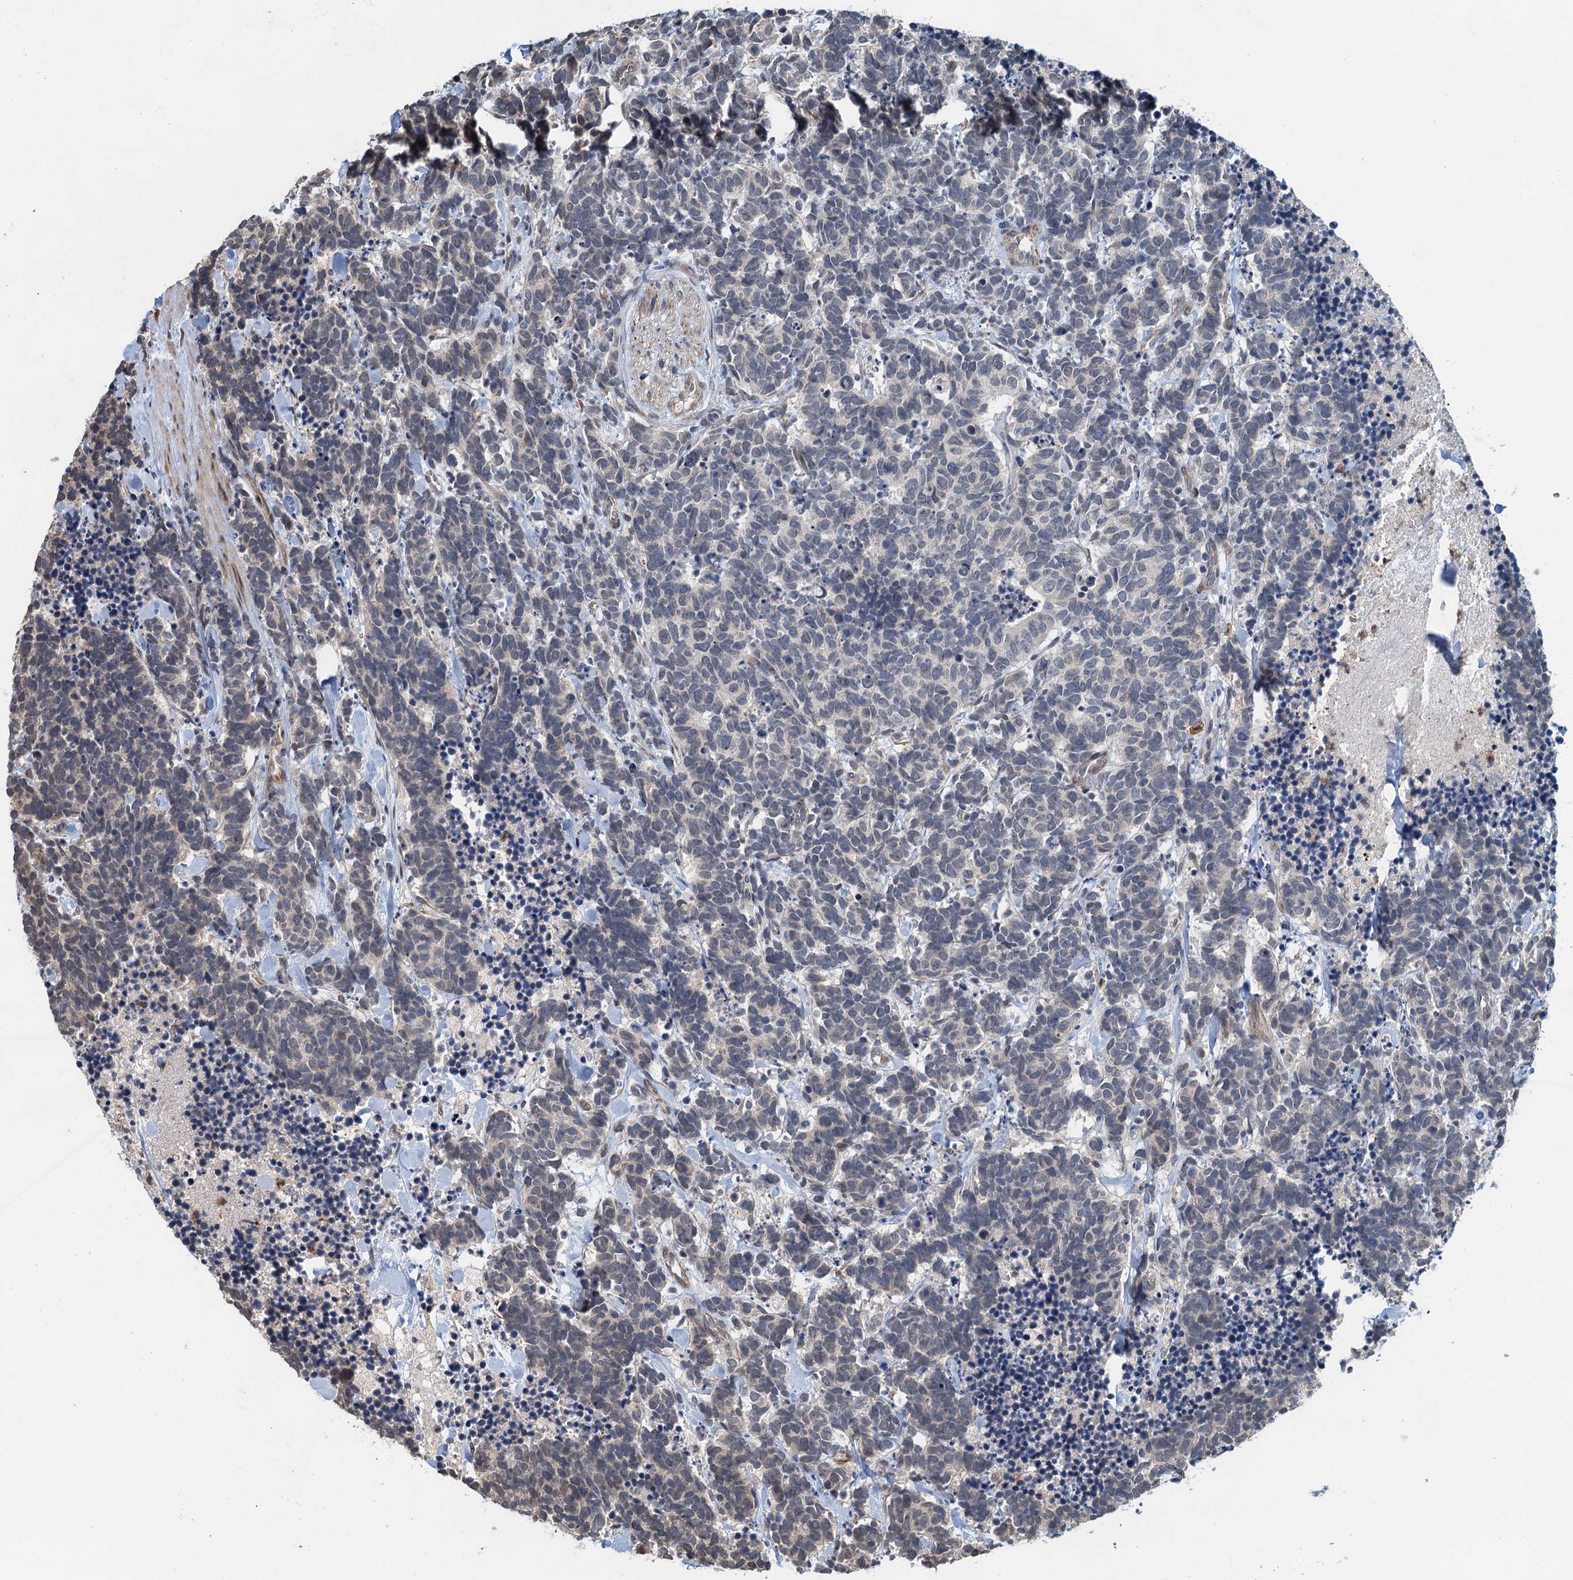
{"staining": {"intensity": "negative", "quantity": "none", "location": "none"}, "tissue": "carcinoid", "cell_type": "Tumor cells", "image_type": "cancer", "snomed": [{"axis": "morphology", "description": "Carcinoma, NOS"}, {"axis": "morphology", "description": "Carcinoid, malignant, NOS"}, {"axis": "topography", "description": "Prostate"}], "caption": "High magnification brightfield microscopy of carcinoma stained with DAB (brown) and counterstained with hematoxylin (blue): tumor cells show no significant staining.", "gene": "WHAMM", "patient": {"sex": "male", "age": 57}}